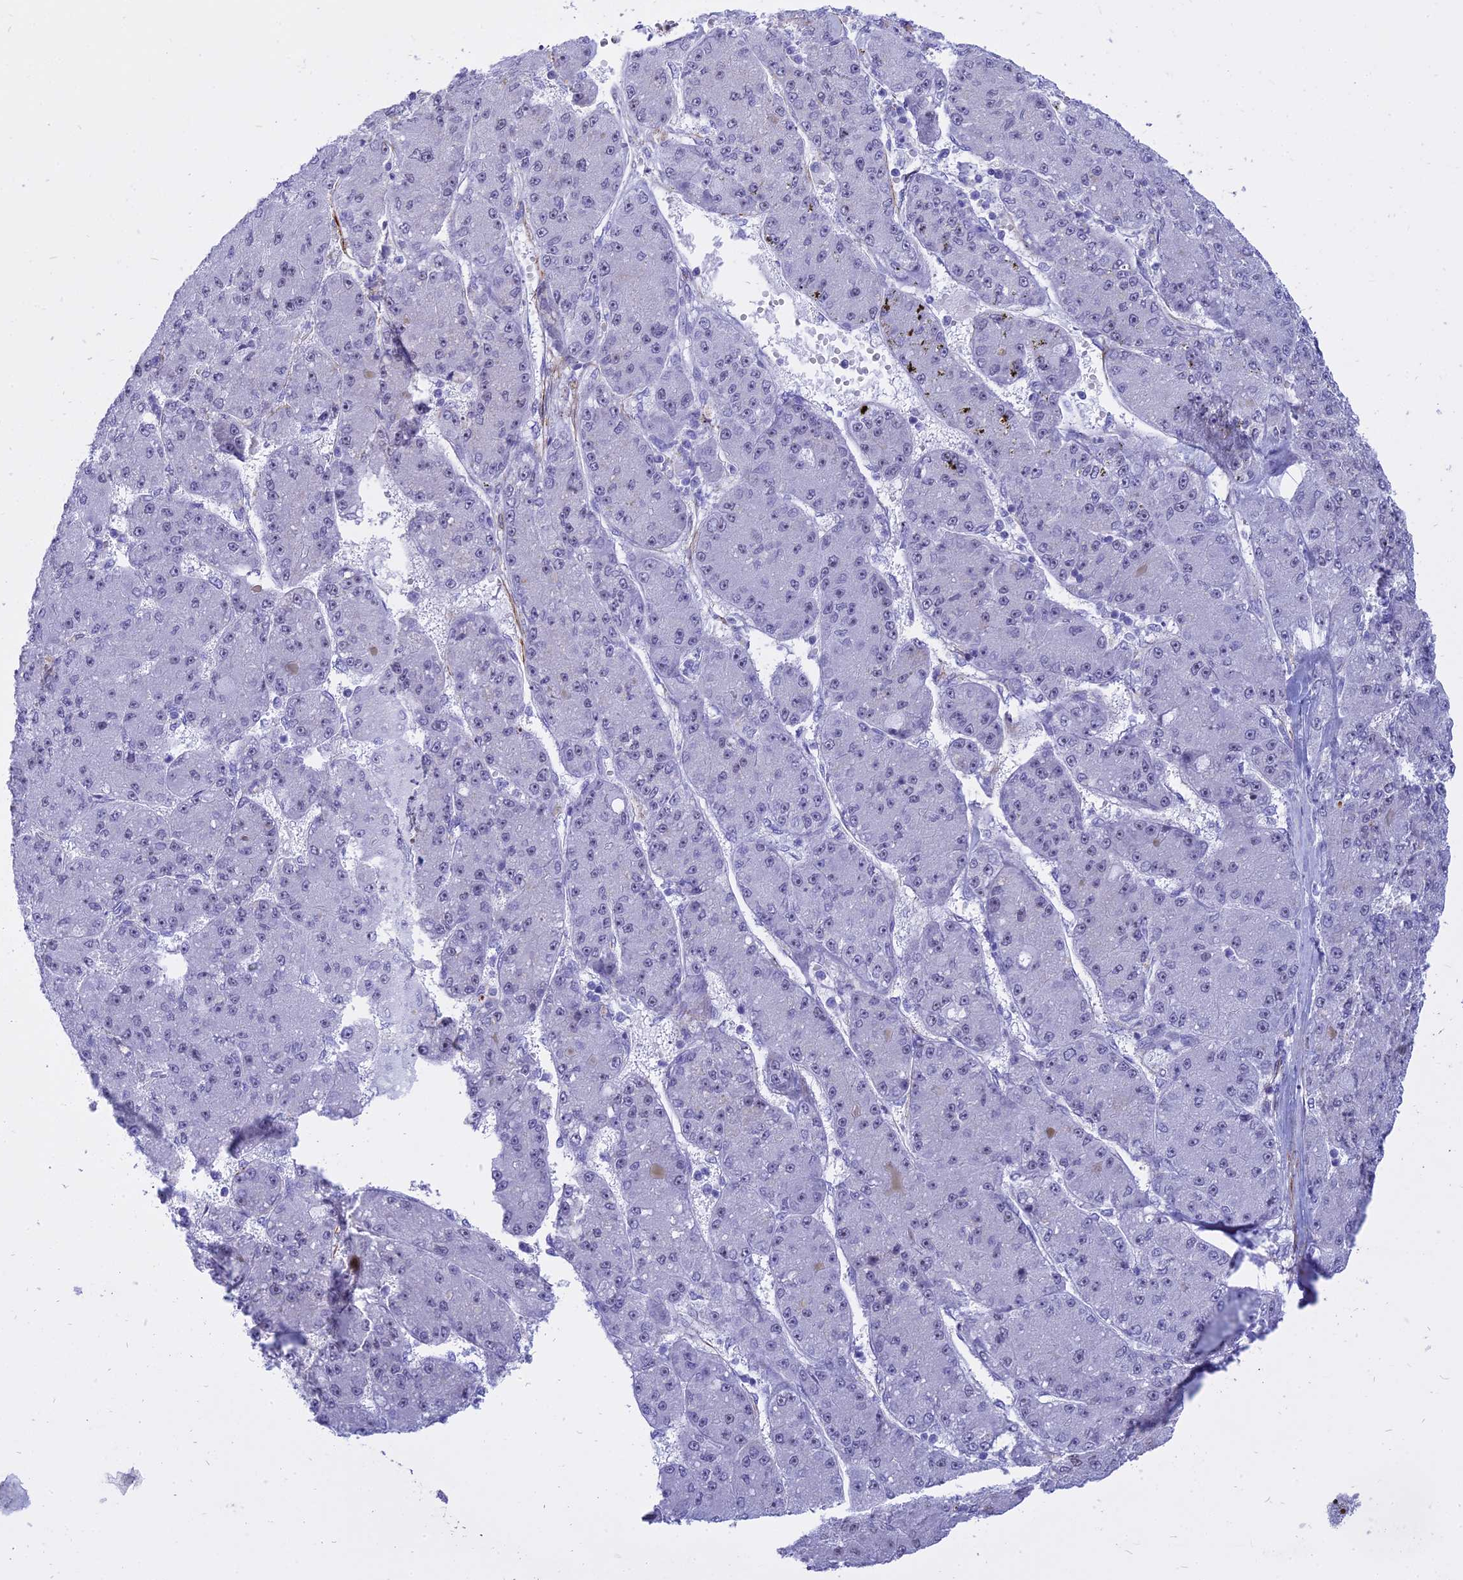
{"staining": {"intensity": "negative", "quantity": "none", "location": "none"}, "tissue": "liver cancer", "cell_type": "Tumor cells", "image_type": "cancer", "snomed": [{"axis": "morphology", "description": "Carcinoma, Hepatocellular, NOS"}, {"axis": "topography", "description": "Liver"}], "caption": "Immunohistochemical staining of liver hepatocellular carcinoma shows no significant expression in tumor cells.", "gene": "CENPV", "patient": {"sex": "male", "age": 67}}